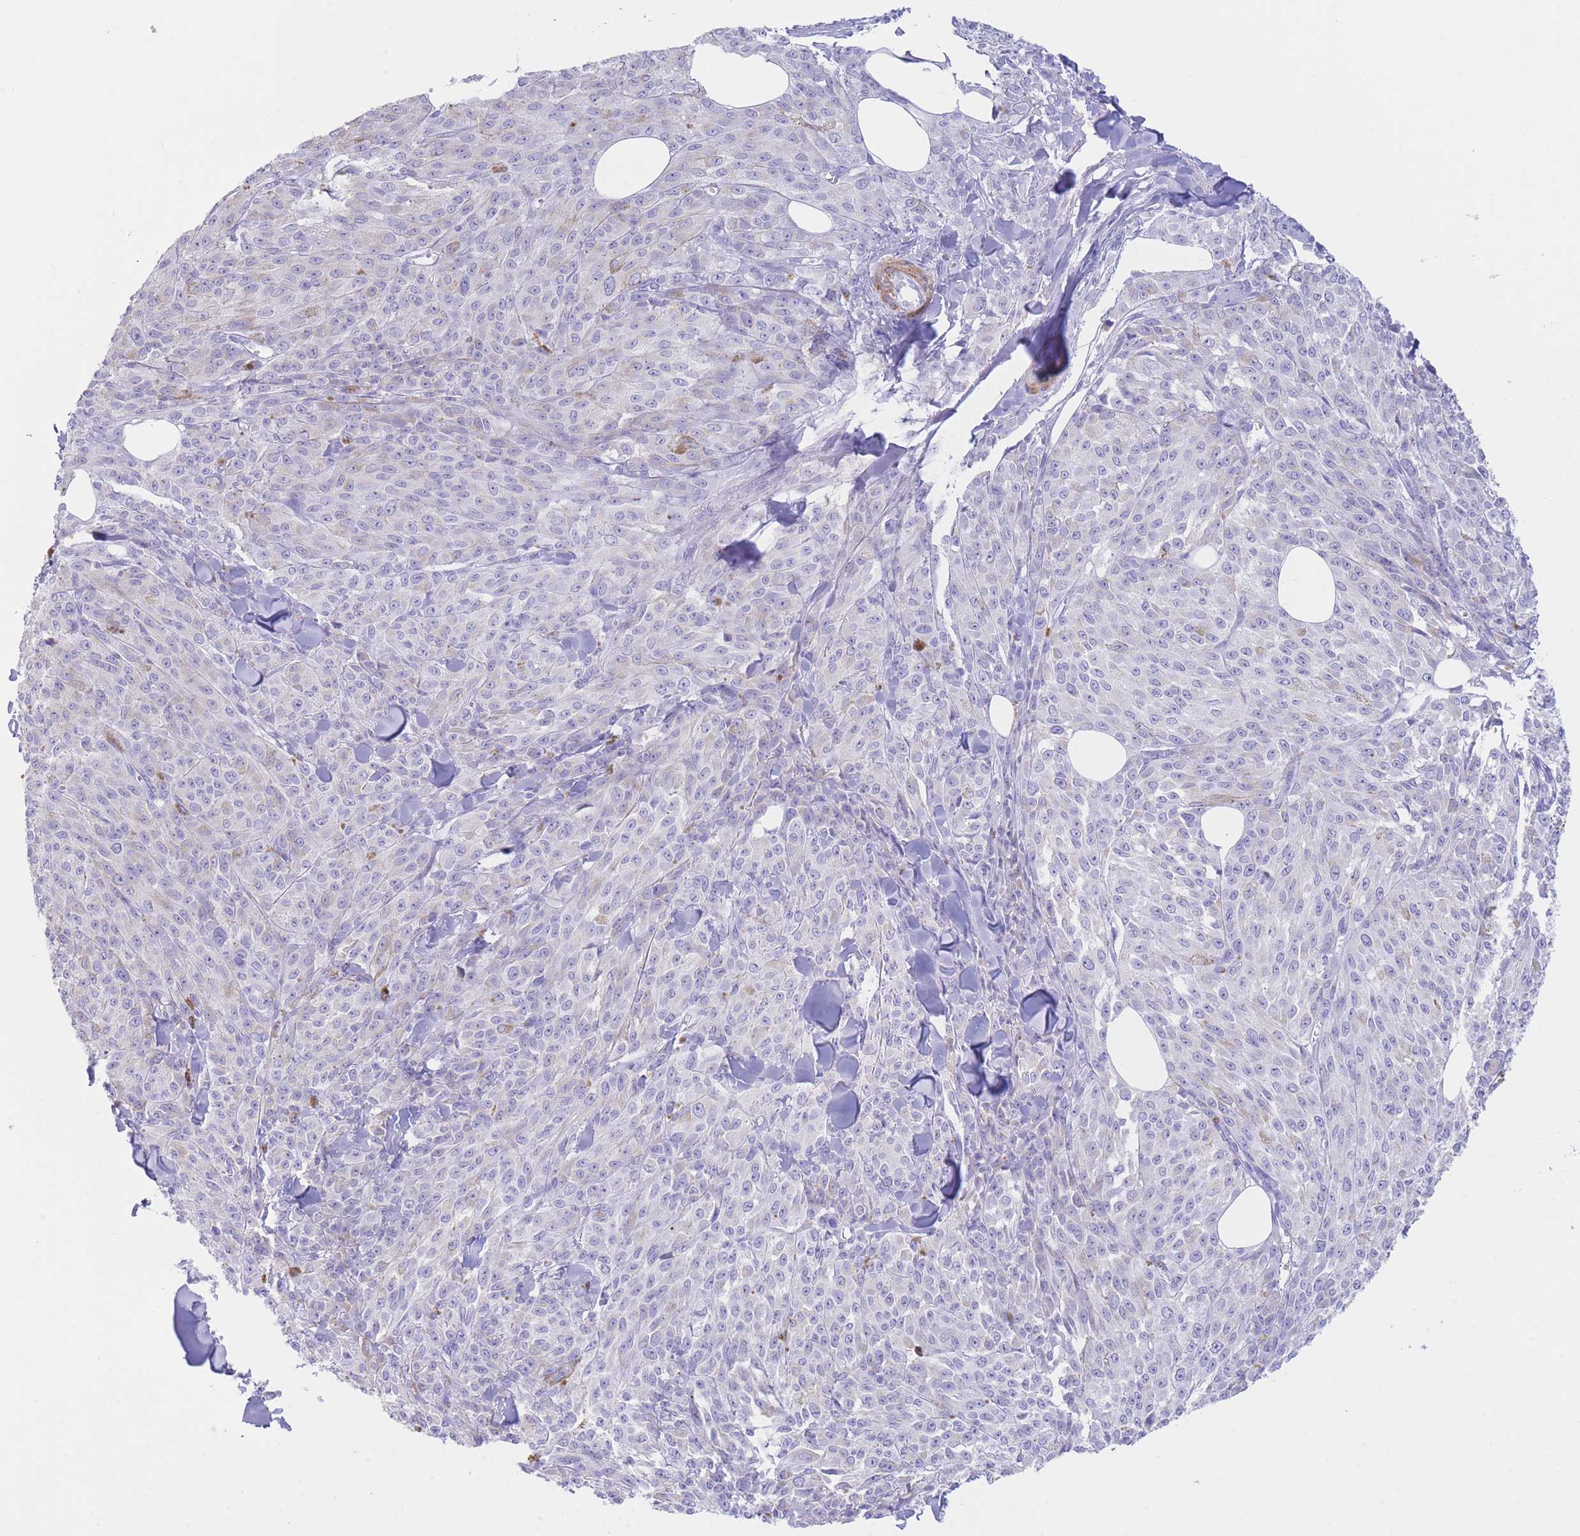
{"staining": {"intensity": "negative", "quantity": "none", "location": "none"}, "tissue": "melanoma", "cell_type": "Tumor cells", "image_type": "cancer", "snomed": [{"axis": "morphology", "description": "Malignant melanoma, NOS"}, {"axis": "topography", "description": "Skin"}], "caption": "Malignant melanoma was stained to show a protein in brown. There is no significant expression in tumor cells.", "gene": "VWA8", "patient": {"sex": "female", "age": 52}}